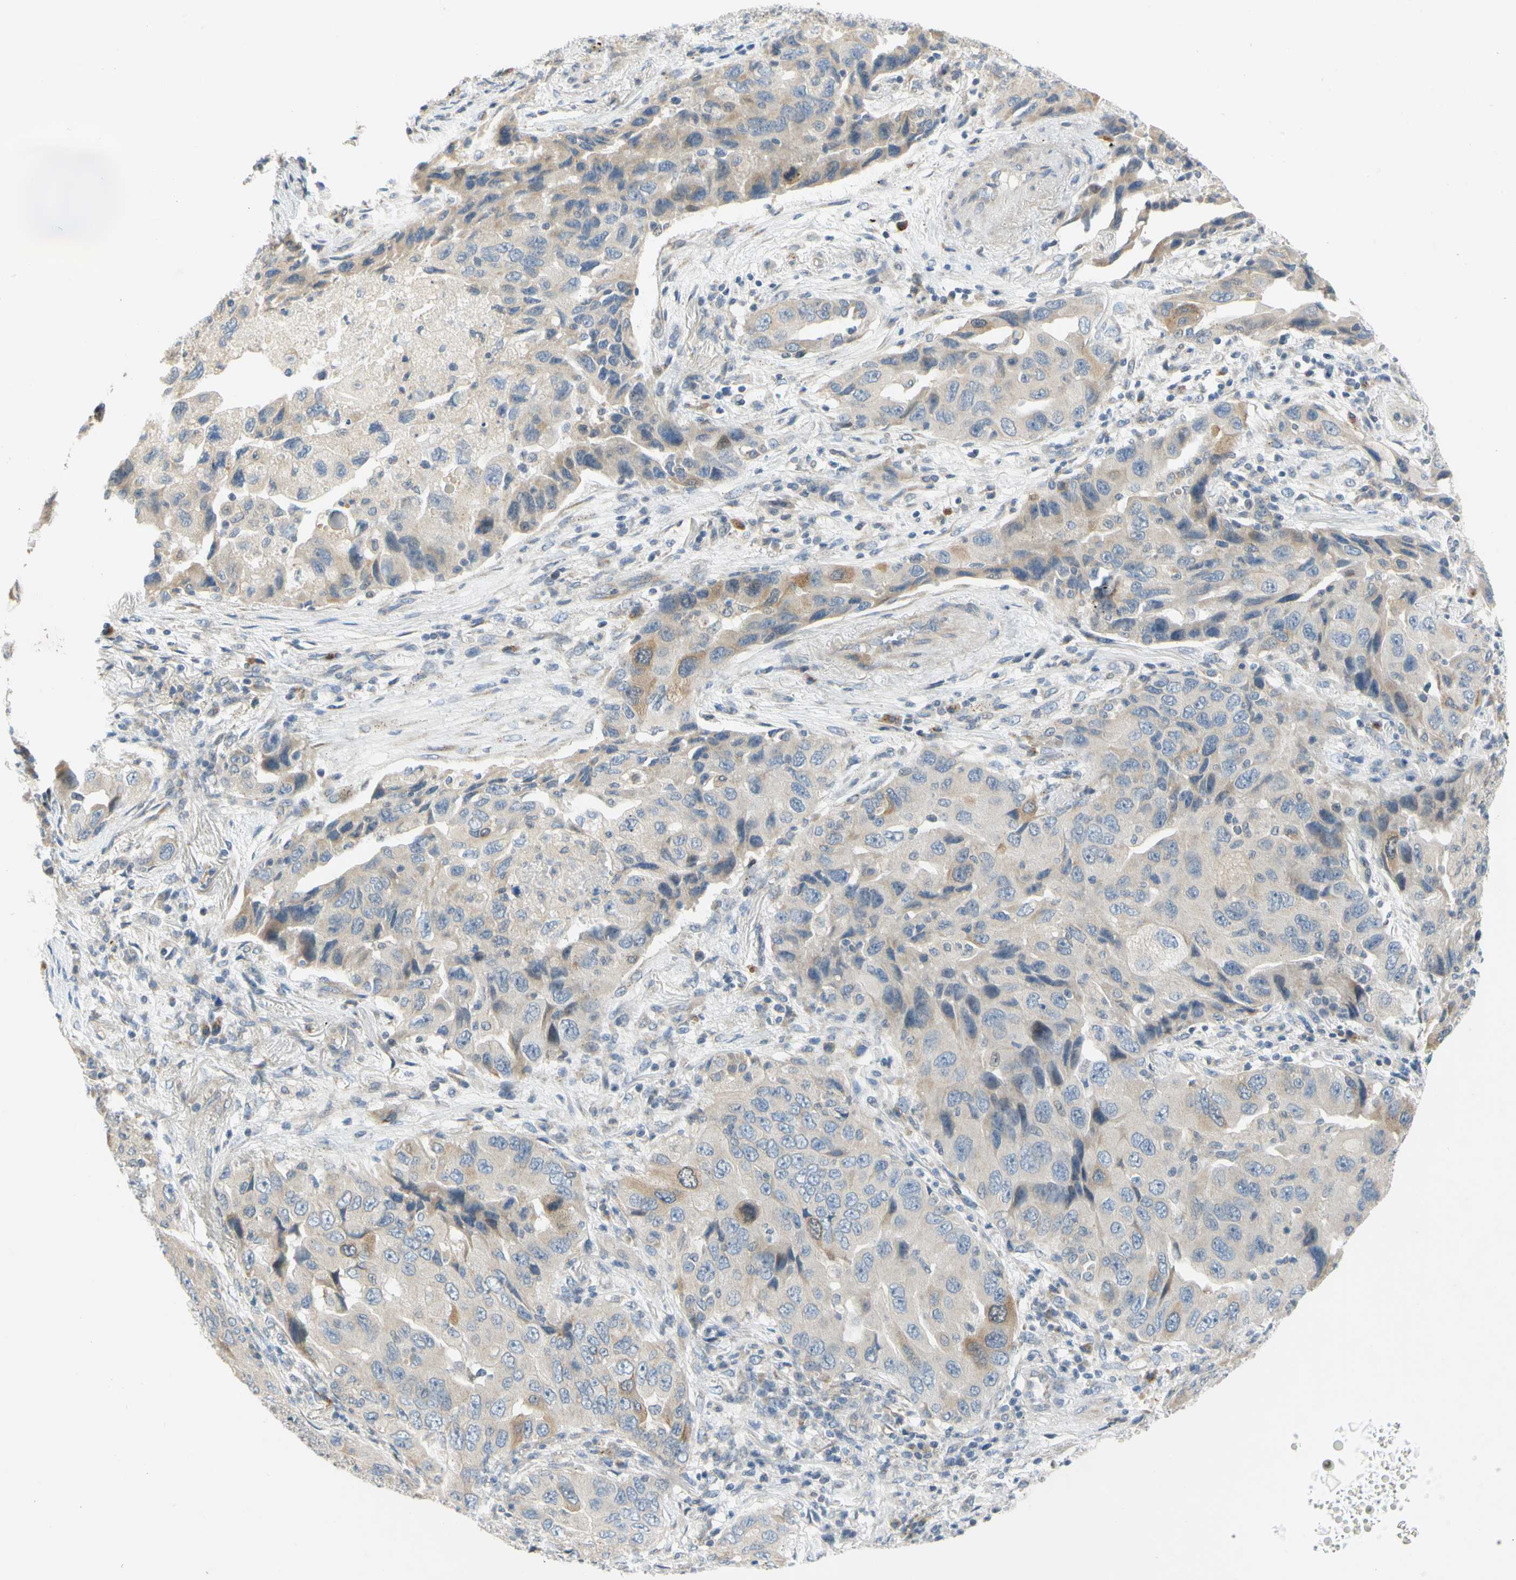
{"staining": {"intensity": "weak", "quantity": "25%-75%", "location": "cytoplasmic/membranous"}, "tissue": "lung cancer", "cell_type": "Tumor cells", "image_type": "cancer", "snomed": [{"axis": "morphology", "description": "Adenocarcinoma, NOS"}, {"axis": "topography", "description": "Lung"}], "caption": "This micrograph demonstrates adenocarcinoma (lung) stained with IHC to label a protein in brown. The cytoplasmic/membranous of tumor cells show weak positivity for the protein. Nuclei are counter-stained blue.", "gene": "CCNB2", "patient": {"sex": "female", "age": 65}}